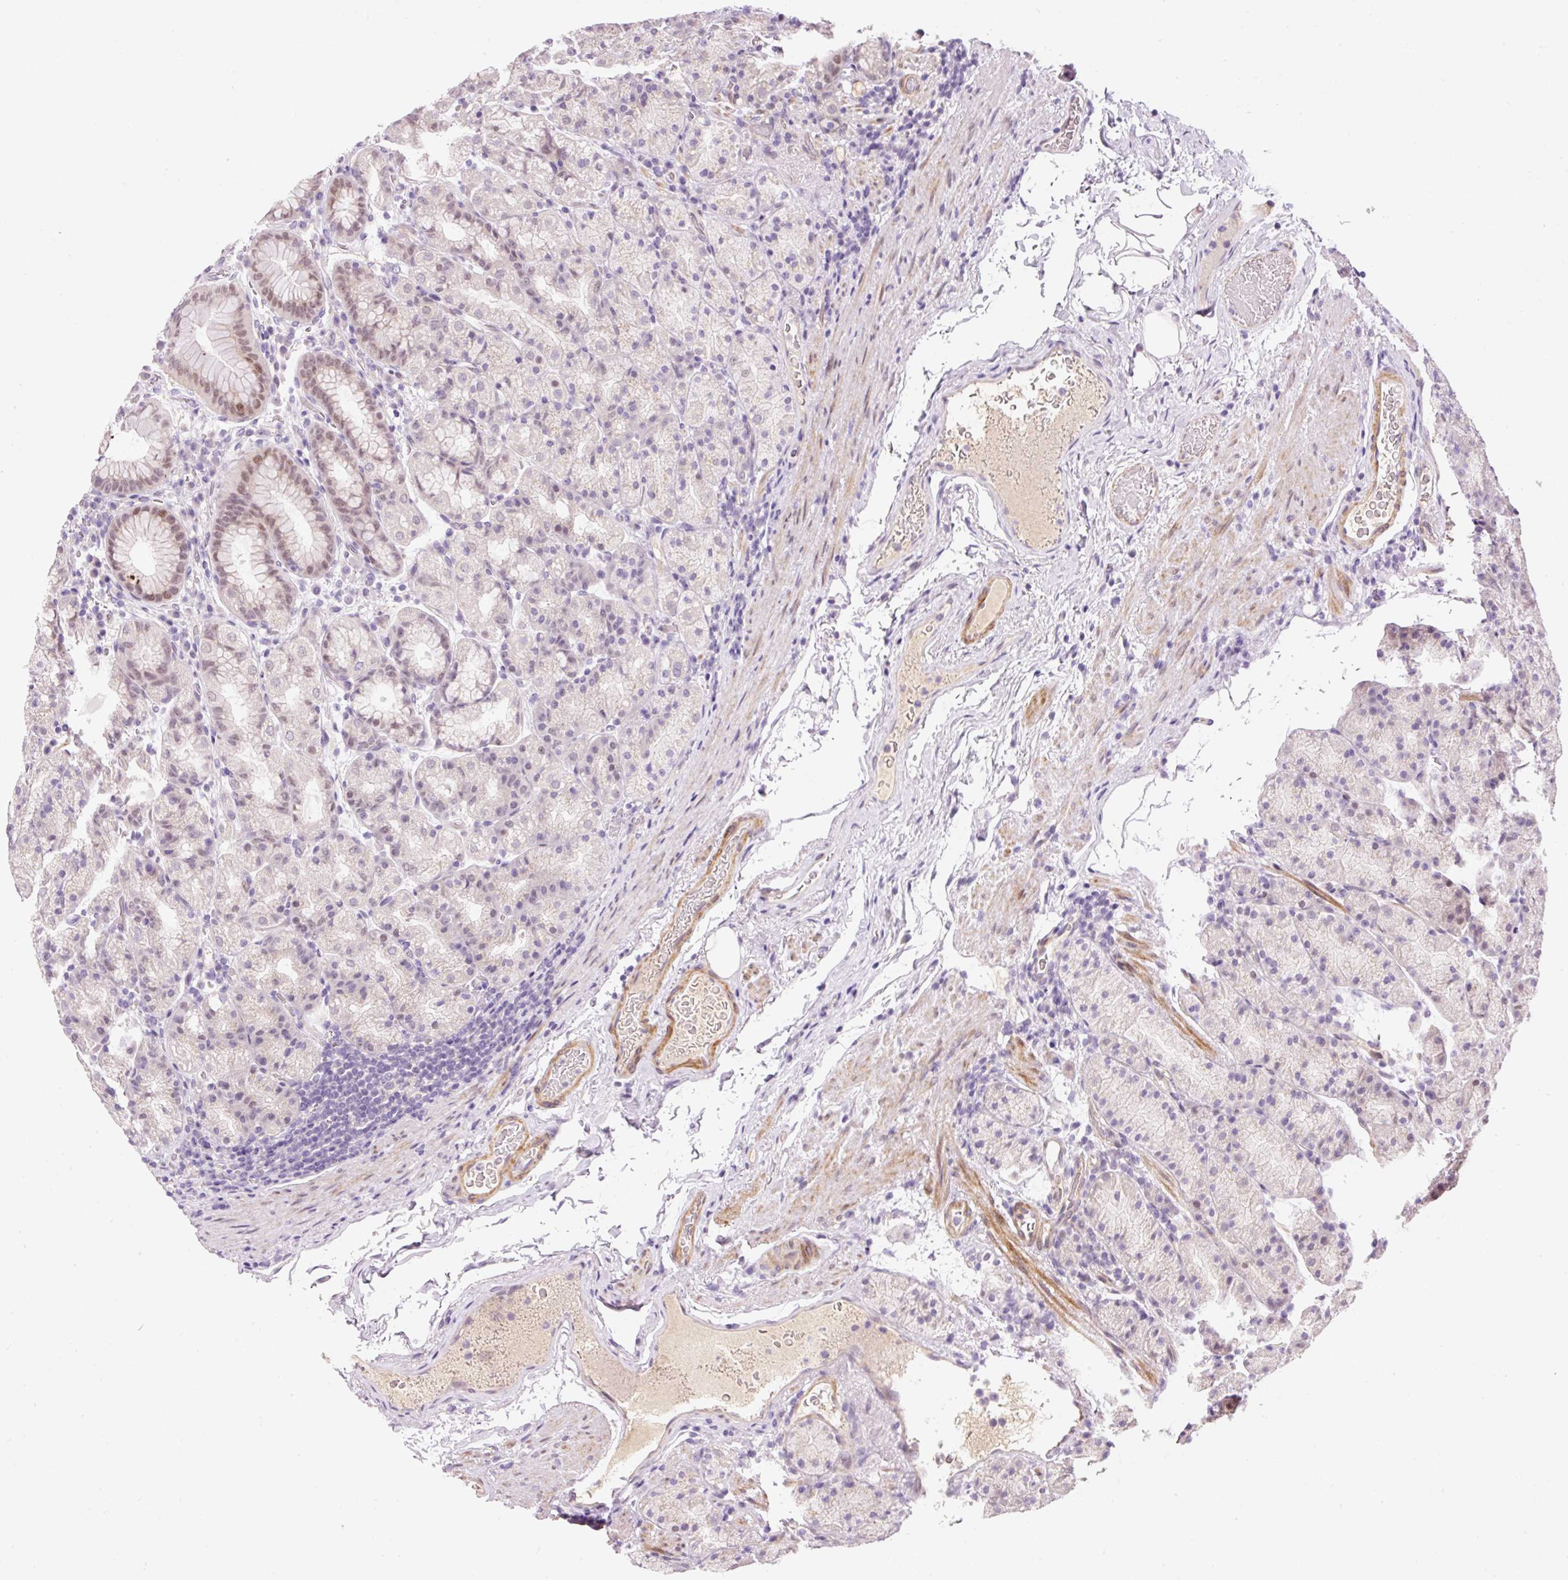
{"staining": {"intensity": "moderate", "quantity": "25%-75%", "location": "nuclear"}, "tissue": "stomach", "cell_type": "Glandular cells", "image_type": "normal", "snomed": [{"axis": "morphology", "description": "Normal tissue, NOS"}, {"axis": "topography", "description": "Stomach, upper"}, {"axis": "topography", "description": "Stomach"}], "caption": "A brown stain shows moderate nuclear expression of a protein in glandular cells of benign stomach.", "gene": "HNF1A", "patient": {"sex": "male", "age": 68}}